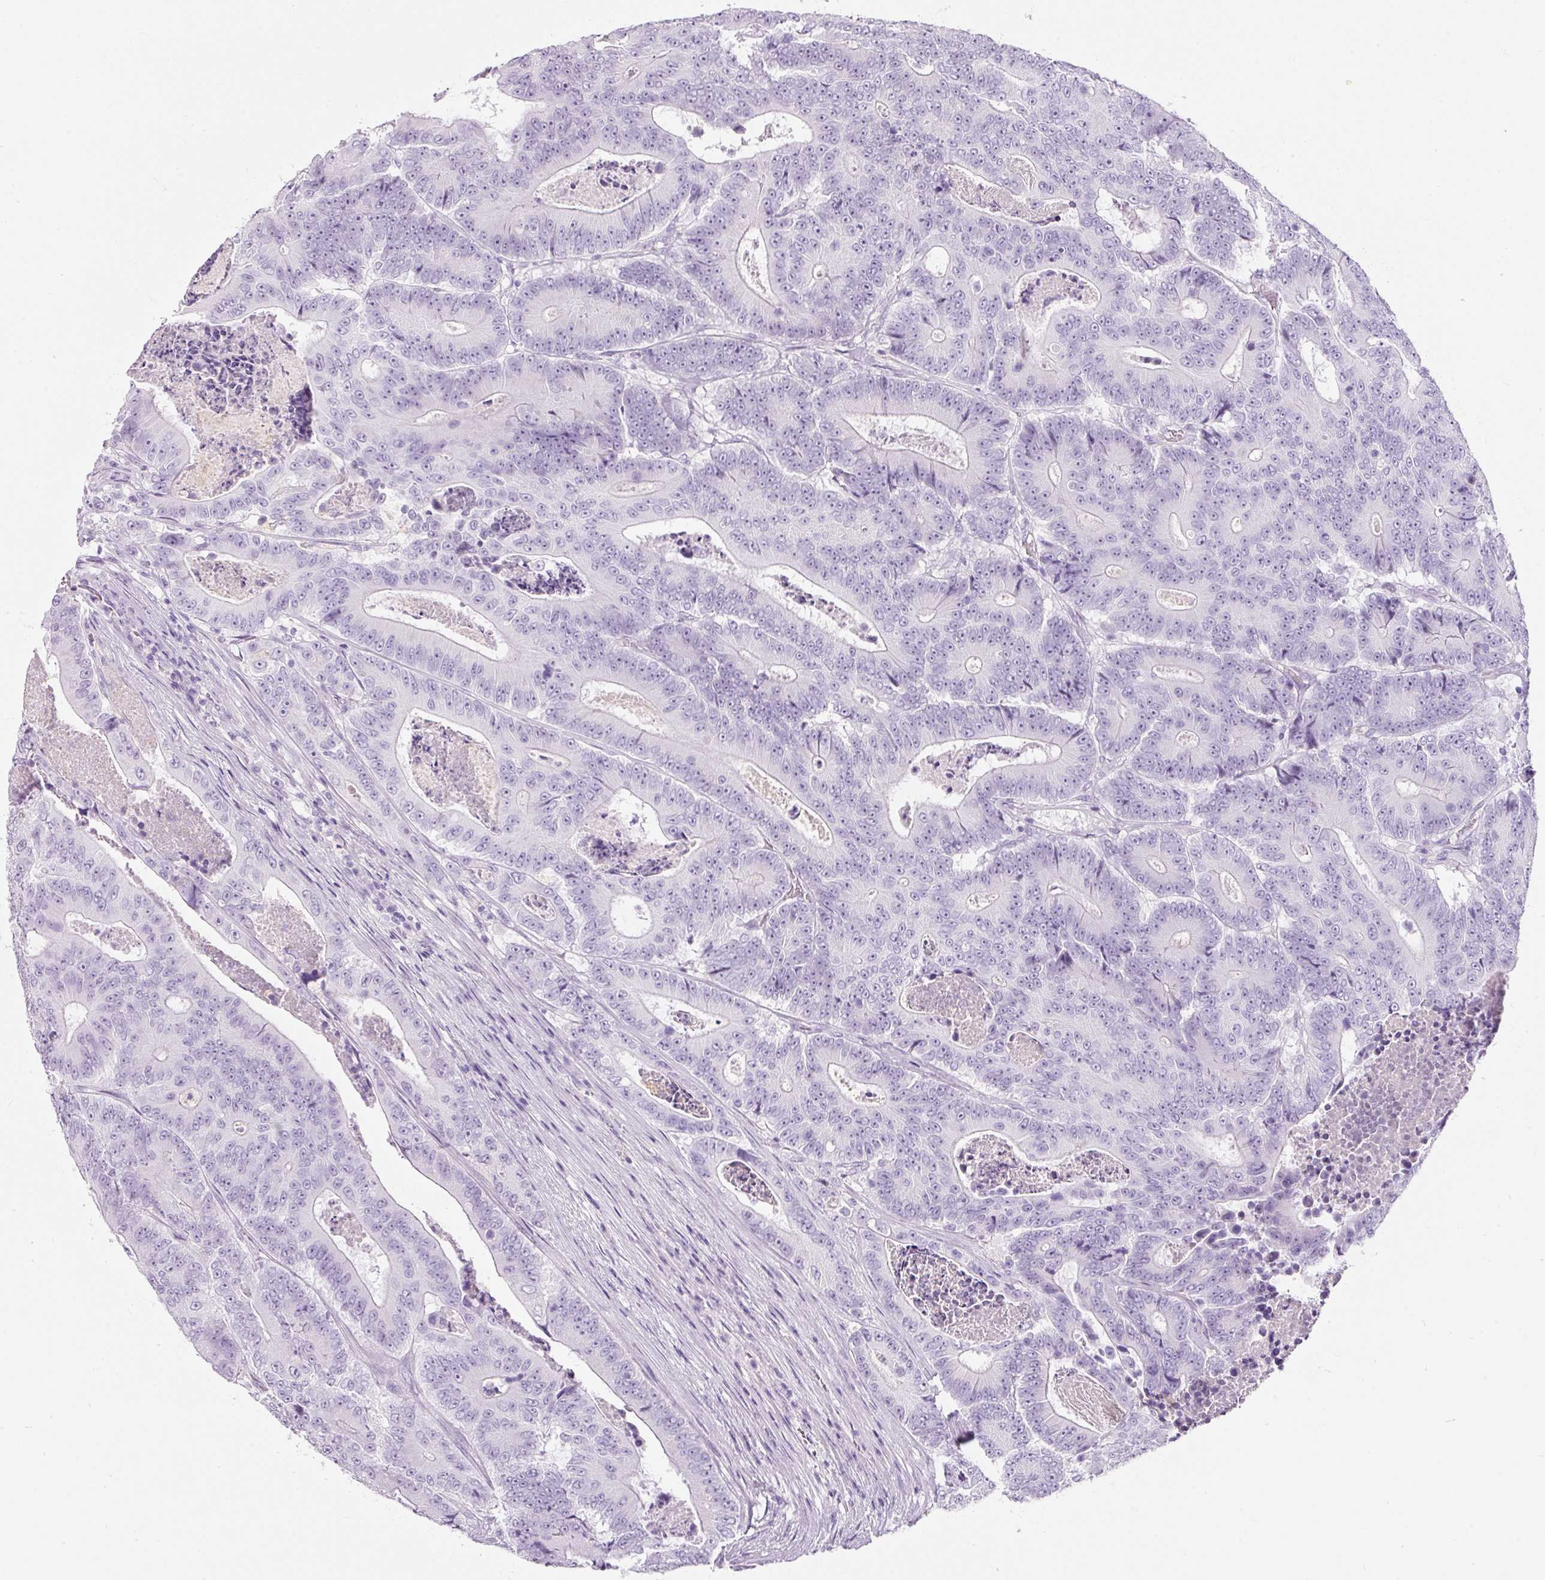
{"staining": {"intensity": "negative", "quantity": "none", "location": "none"}, "tissue": "colorectal cancer", "cell_type": "Tumor cells", "image_type": "cancer", "snomed": [{"axis": "morphology", "description": "Adenocarcinoma, NOS"}, {"axis": "topography", "description": "Colon"}], "caption": "There is no significant expression in tumor cells of colorectal cancer (adenocarcinoma). The staining was performed using DAB (3,3'-diaminobenzidine) to visualize the protein expression in brown, while the nuclei were stained in blue with hematoxylin (Magnification: 20x).", "gene": "DNM1", "patient": {"sex": "male", "age": 83}}